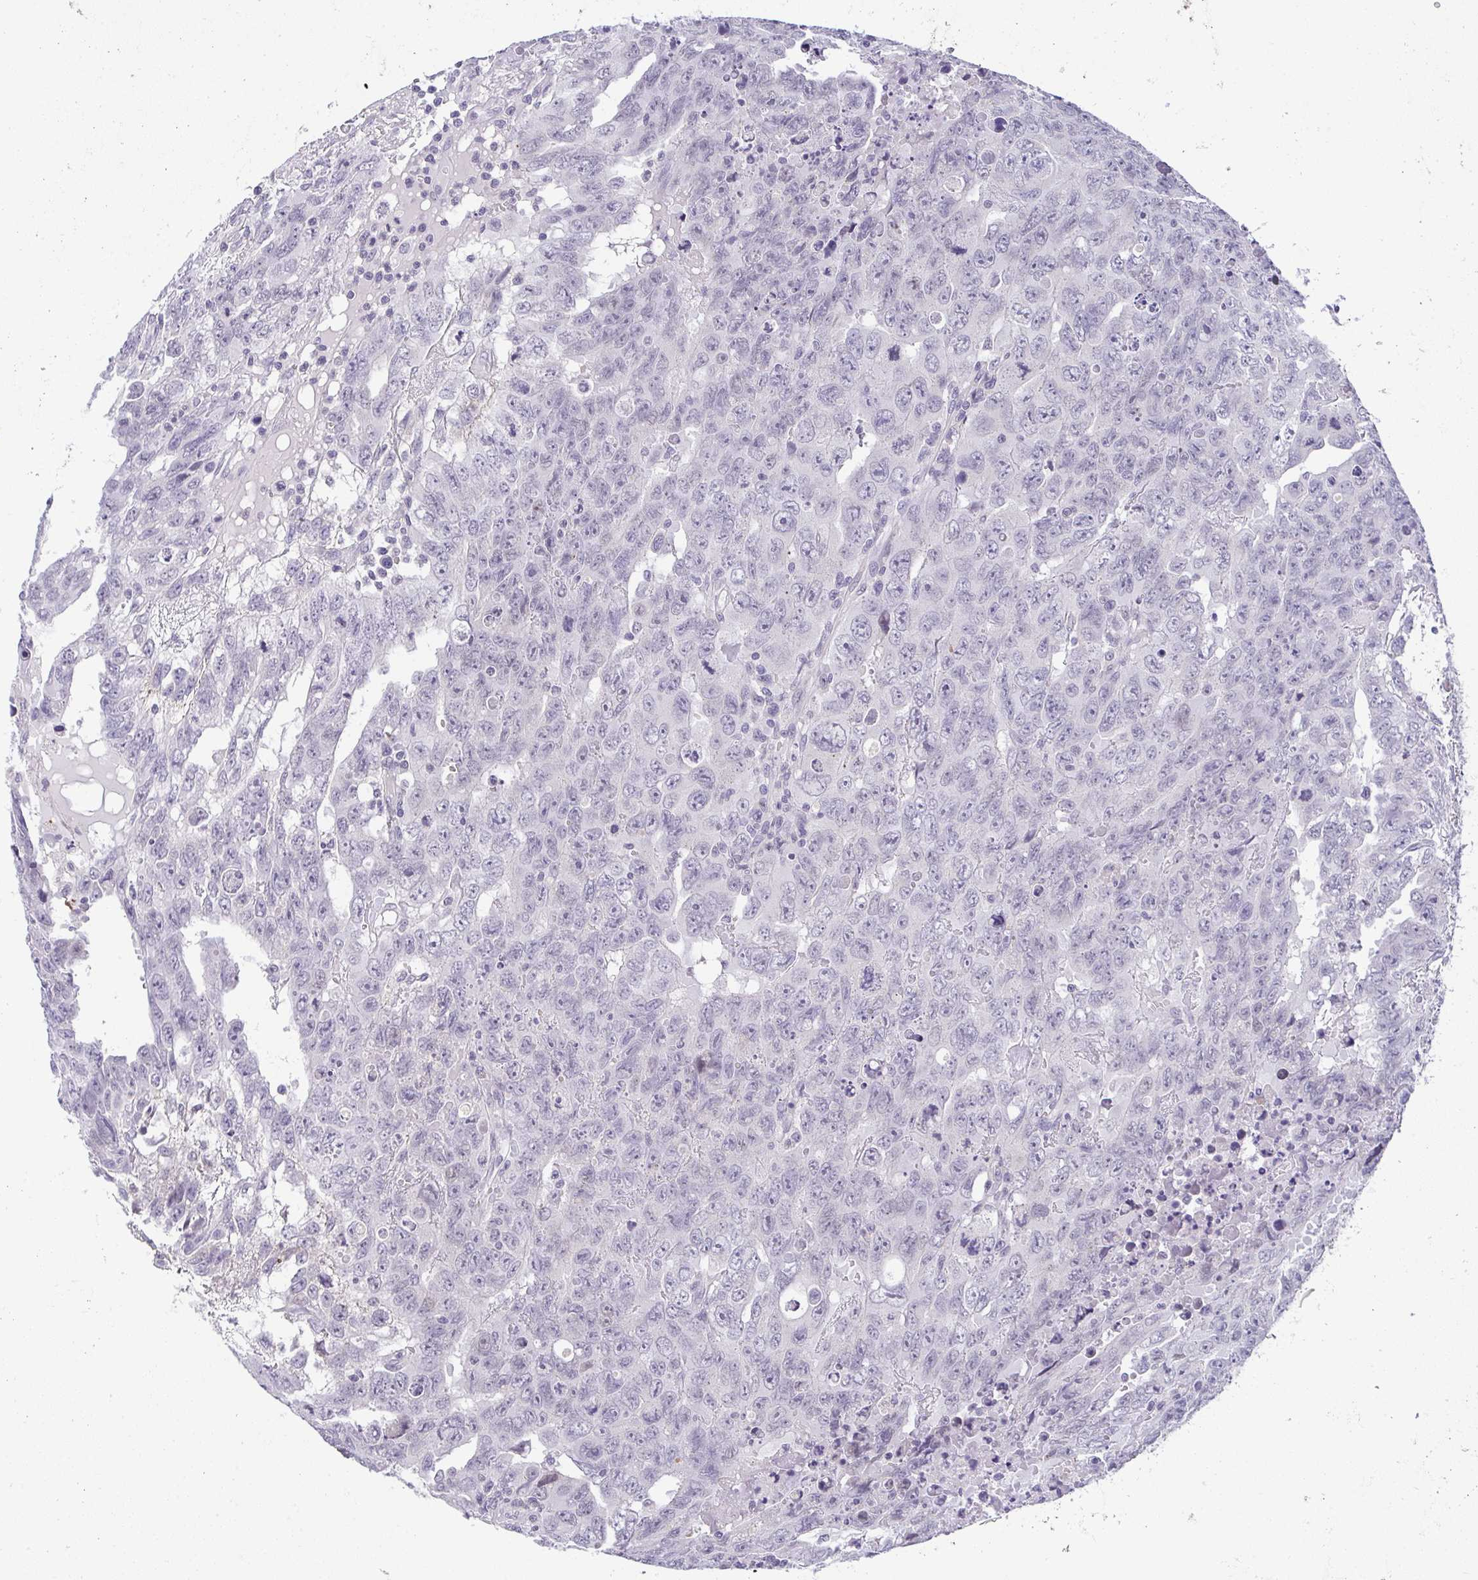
{"staining": {"intensity": "negative", "quantity": "none", "location": "none"}, "tissue": "testis cancer", "cell_type": "Tumor cells", "image_type": "cancer", "snomed": [{"axis": "morphology", "description": "Carcinoma, Embryonal, NOS"}, {"axis": "topography", "description": "Testis"}], "caption": "Tumor cells are negative for protein expression in human testis cancer (embryonal carcinoma).", "gene": "CACNA1S", "patient": {"sex": "male", "age": 24}}